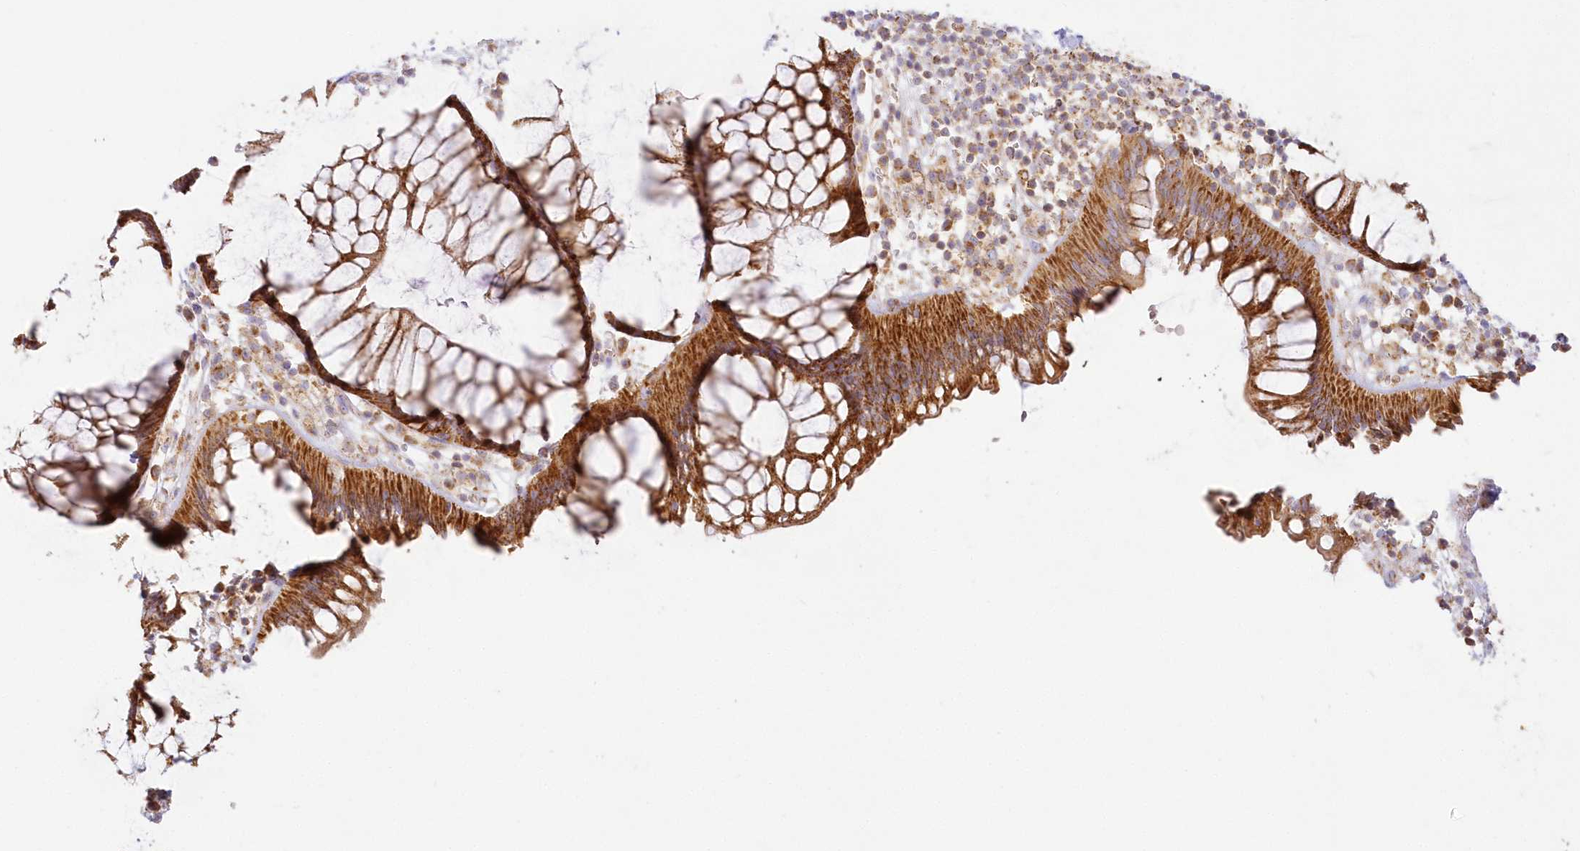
{"staining": {"intensity": "moderate", "quantity": ">75%", "location": "cytoplasmic/membranous"}, "tissue": "rectum", "cell_type": "Glandular cells", "image_type": "normal", "snomed": [{"axis": "morphology", "description": "Normal tissue, NOS"}, {"axis": "topography", "description": "Rectum"}], "caption": "Unremarkable rectum displays moderate cytoplasmic/membranous staining in approximately >75% of glandular cells.", "gene": "TBC1D14", "patient": {"sex": "male", "age": 51}}